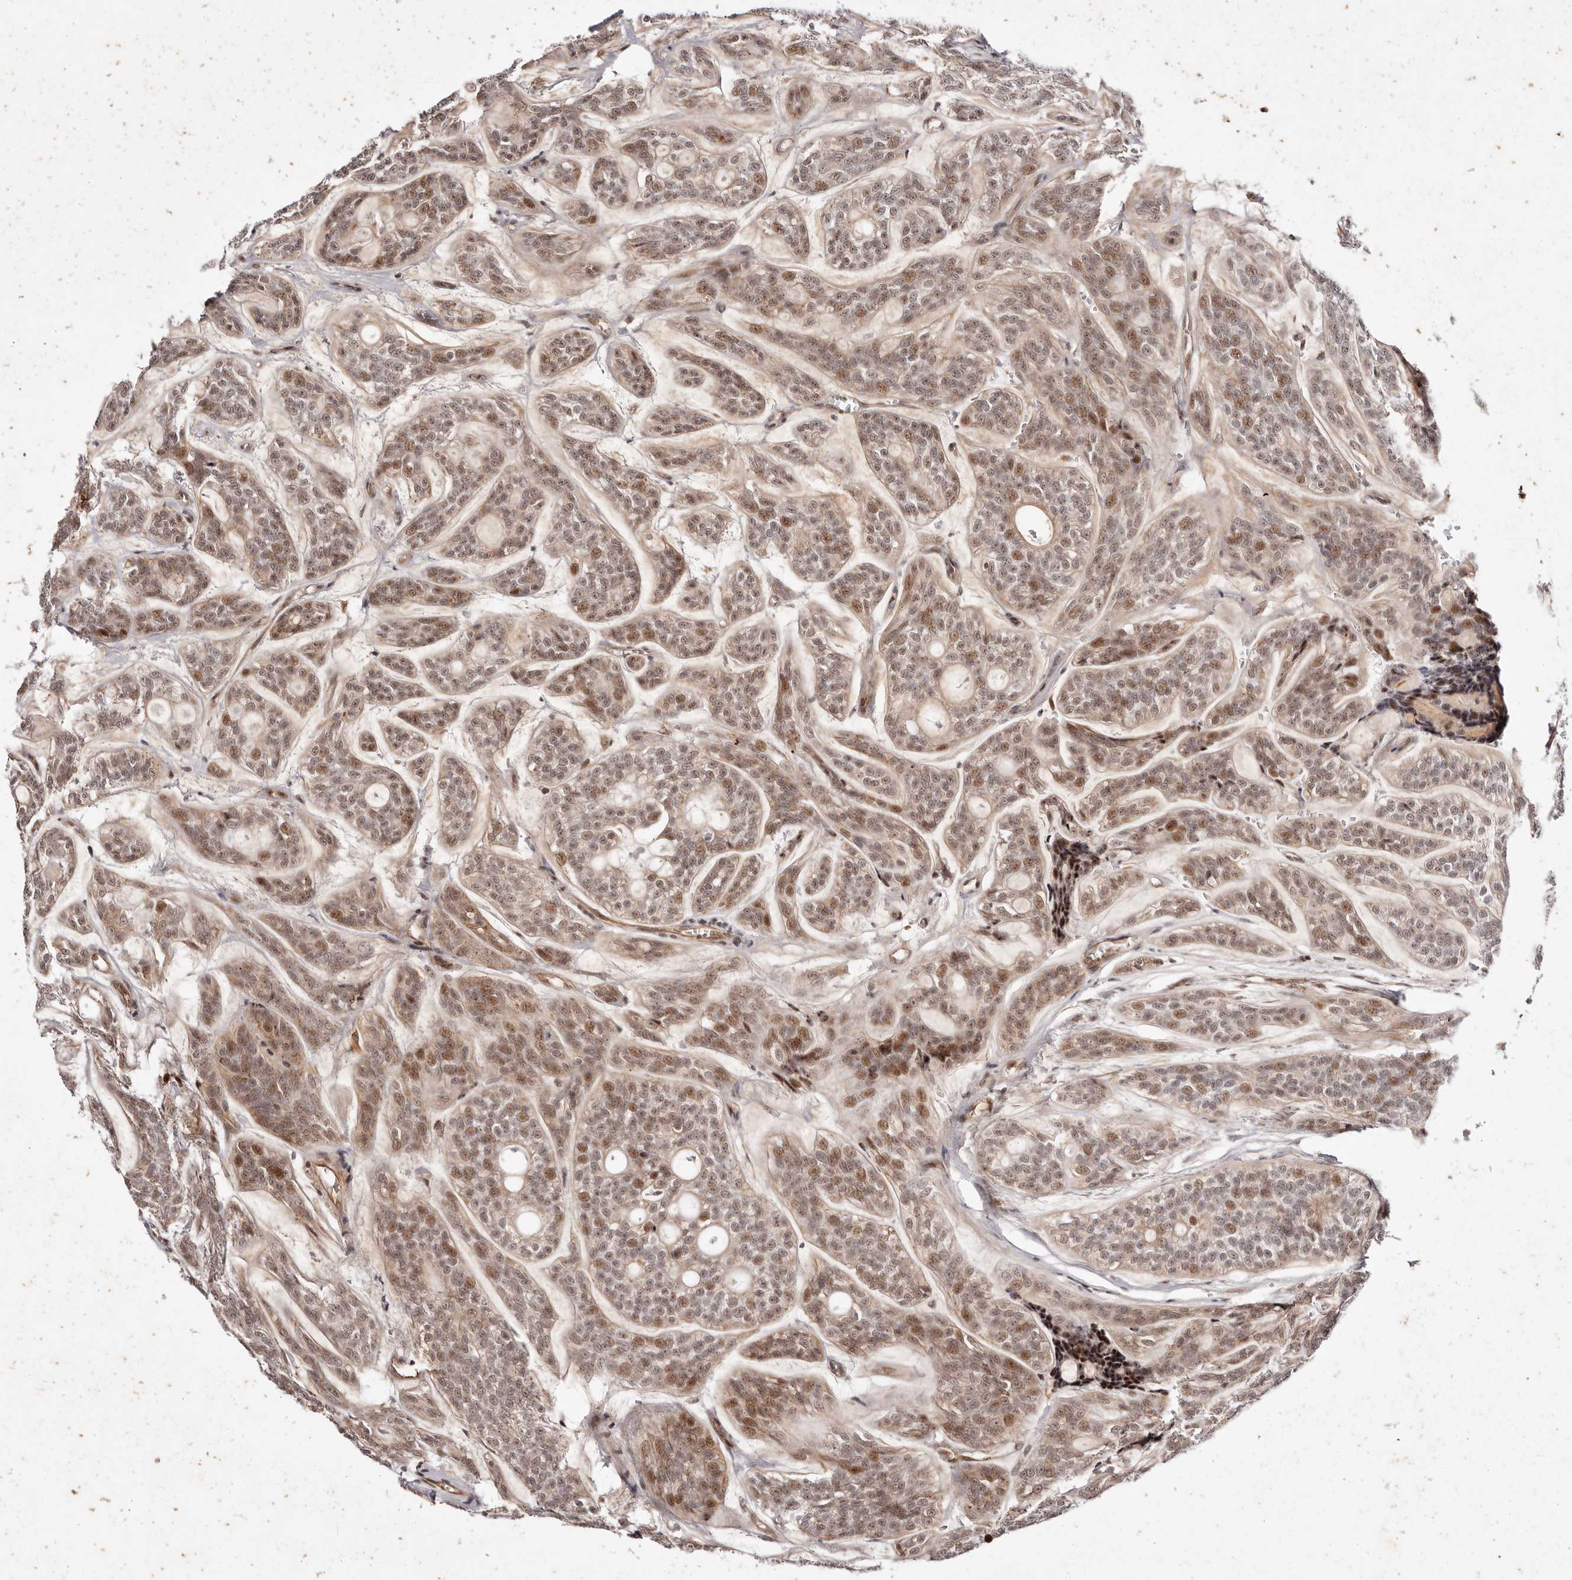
{"staining": {"intensity": "moderate", "quantity": ">75%", "location": "nuclear"}, "tissue": "head and neck cancer", "cell_type": "Tumor cells", "image_type": "cancer", "snomed": [{"axis": "morphology", "description": "Adenocarcinoma, NOS"}, {"axis": "topography", "description": "Head-Neck"}], "caption": "Head and neck cancer (adenocarcinoma) stained with a brown dye demonstrates moderate nuclear positive positivity in about >75% of tumor cells.", "gene": "WRN", "patient": {"sex": "male", "age": 66}}